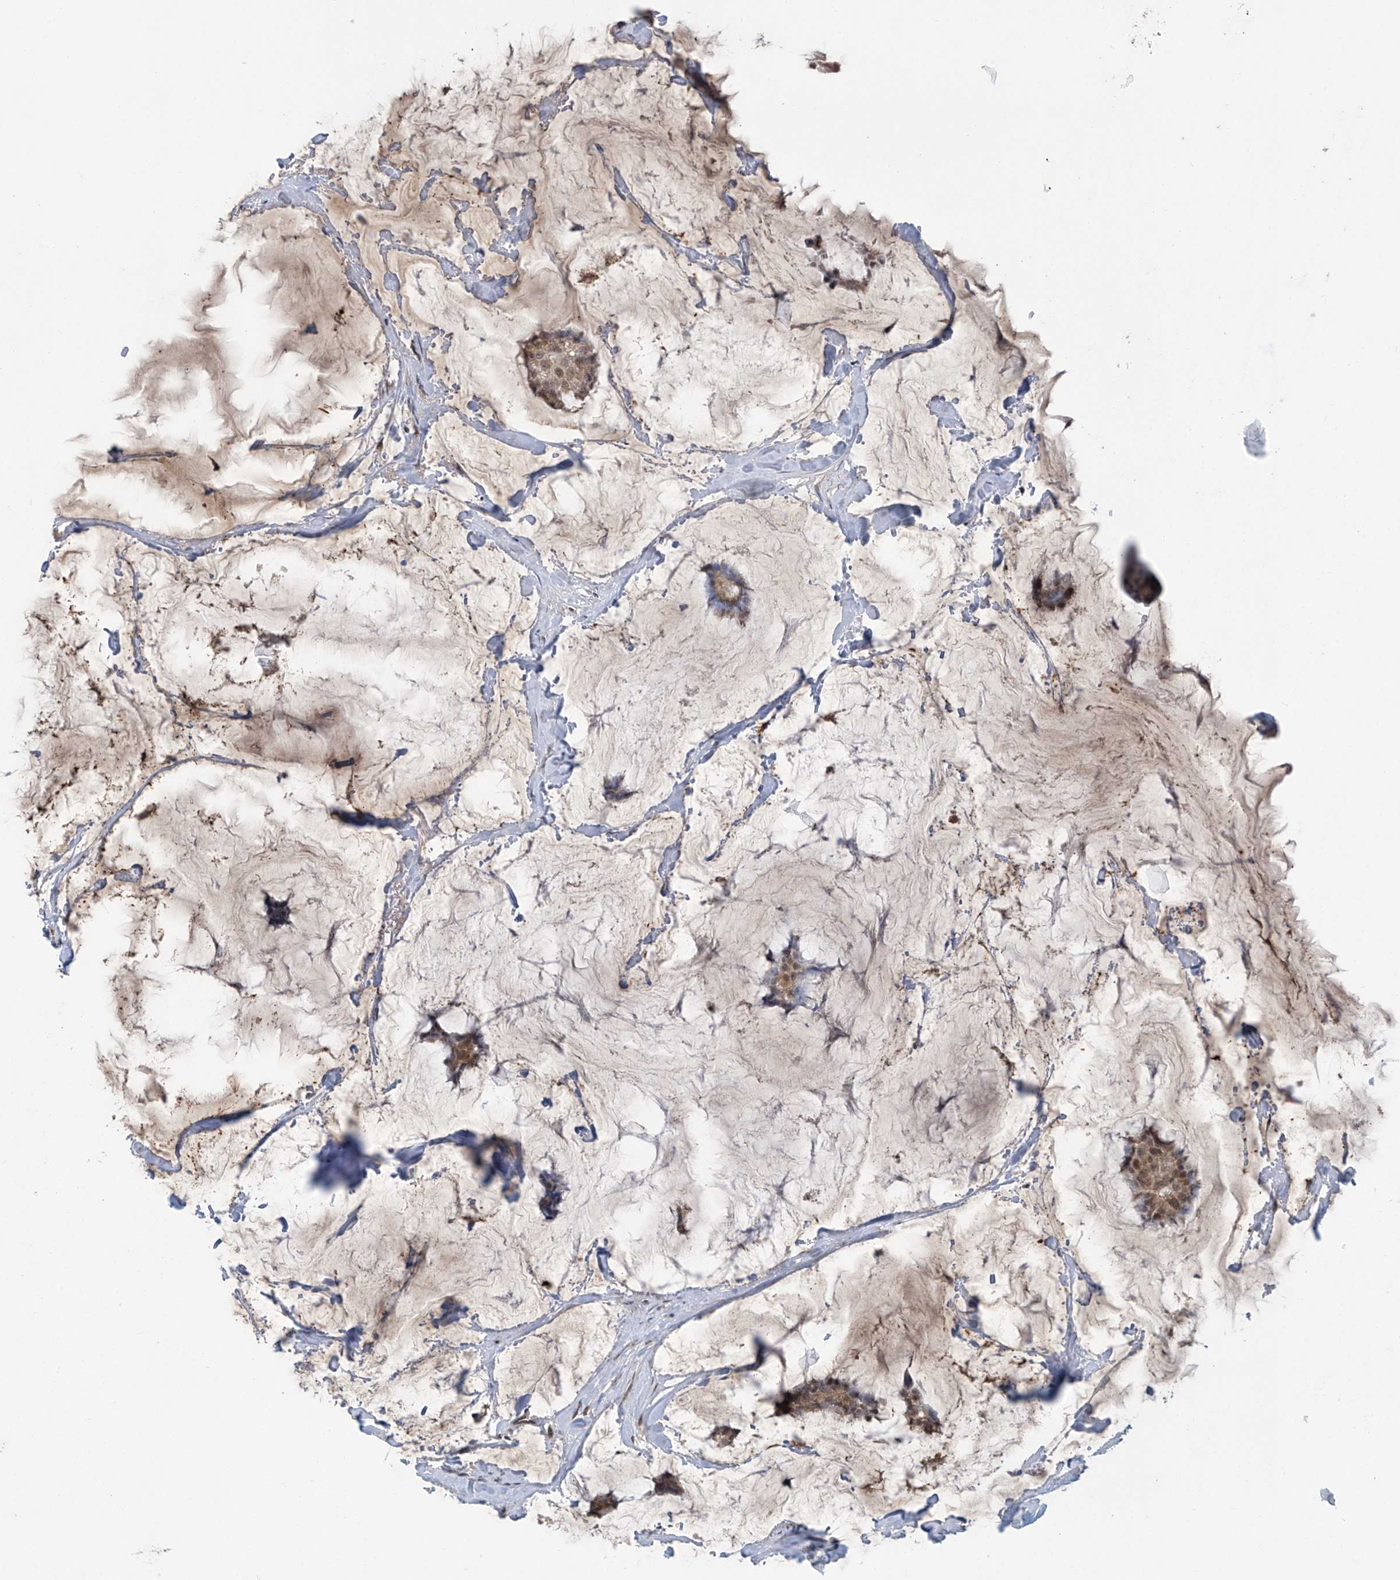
{"staining": {"intensity": "moderate", "quantity": ">75%", "location": "cytoplasmic/membranous,nuclear"}, "tissue": "breast cancer", "cell_type": "Tumor cells", "image_type": "cancer", "snomed": [{"axis": "morphology", "description": "Duct carcinoma"}, {"axis": "topography", "description": "Breast"}], "caption": "This image exhibits breast infiltrating ductal carcinoma stained with immunohistochemistry to label a protein in brown. The cytoplasmic/membranous and nuclear of tumor cells show moderate positivity for the protein. Nuclei are counter-stained blue.", "gene": "ABHD13", "patient": {"sex": "female", "age": 93}}